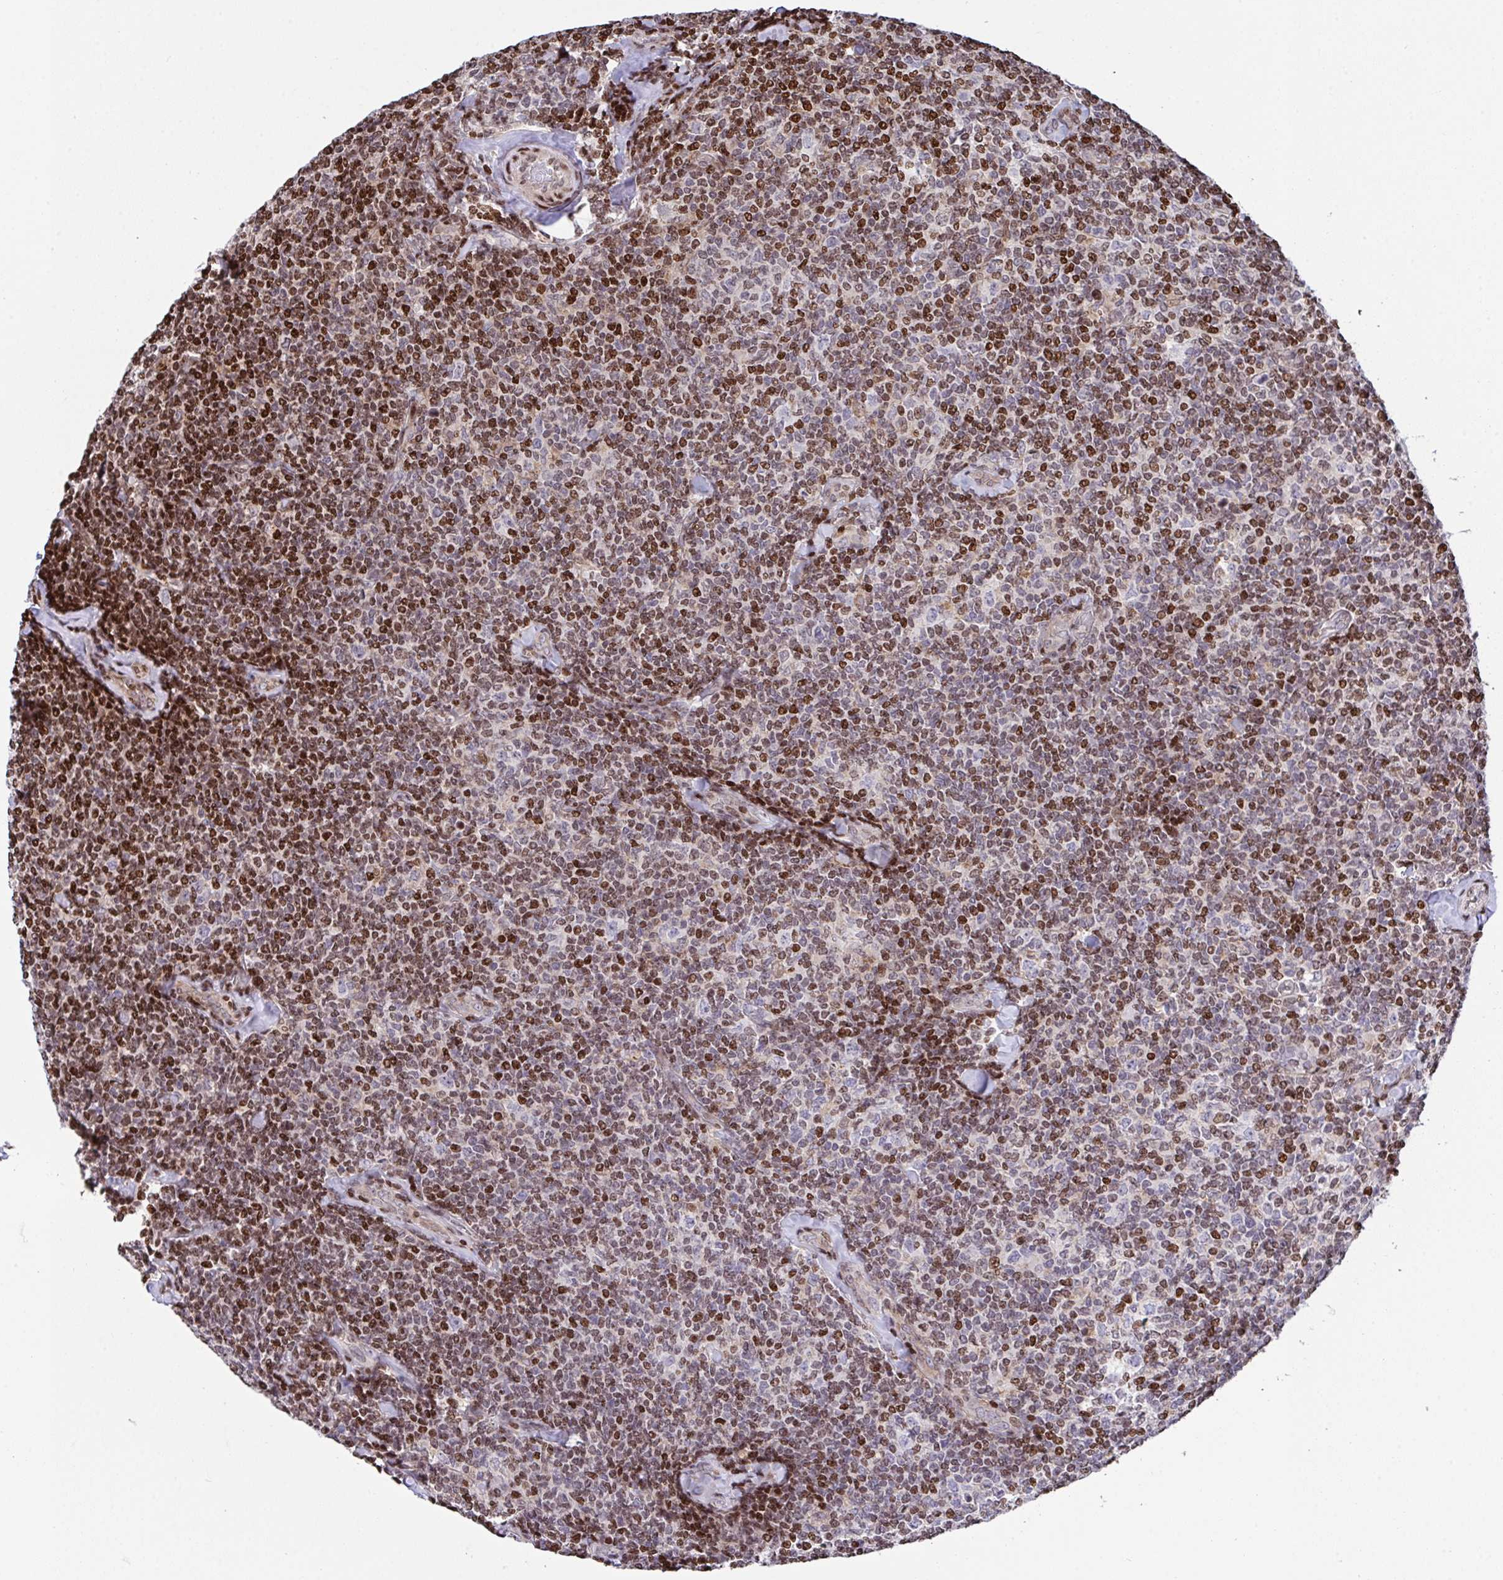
{"staining": {"intensity": "moderate", "quantity": ">75%", "location": "nuclear"}, "tissue": "lymphoma", "cell_type": "Tumor cells", "image_type": "cancer", "snomed": [{"axis": "morphology", "description": "Malignant lymphoma, non-Hodgkin's type, Low grade"}, {"axis": "topography", "description": "Lymph node"}], "caption": "Lymphoma was stained to show a protein in brown. There is medium levels of moderate nuclear positivity in approximately >75% of tumor cells.", "gene": "RAPGEF5", "patient": {"sex": "female", "age": 56}}